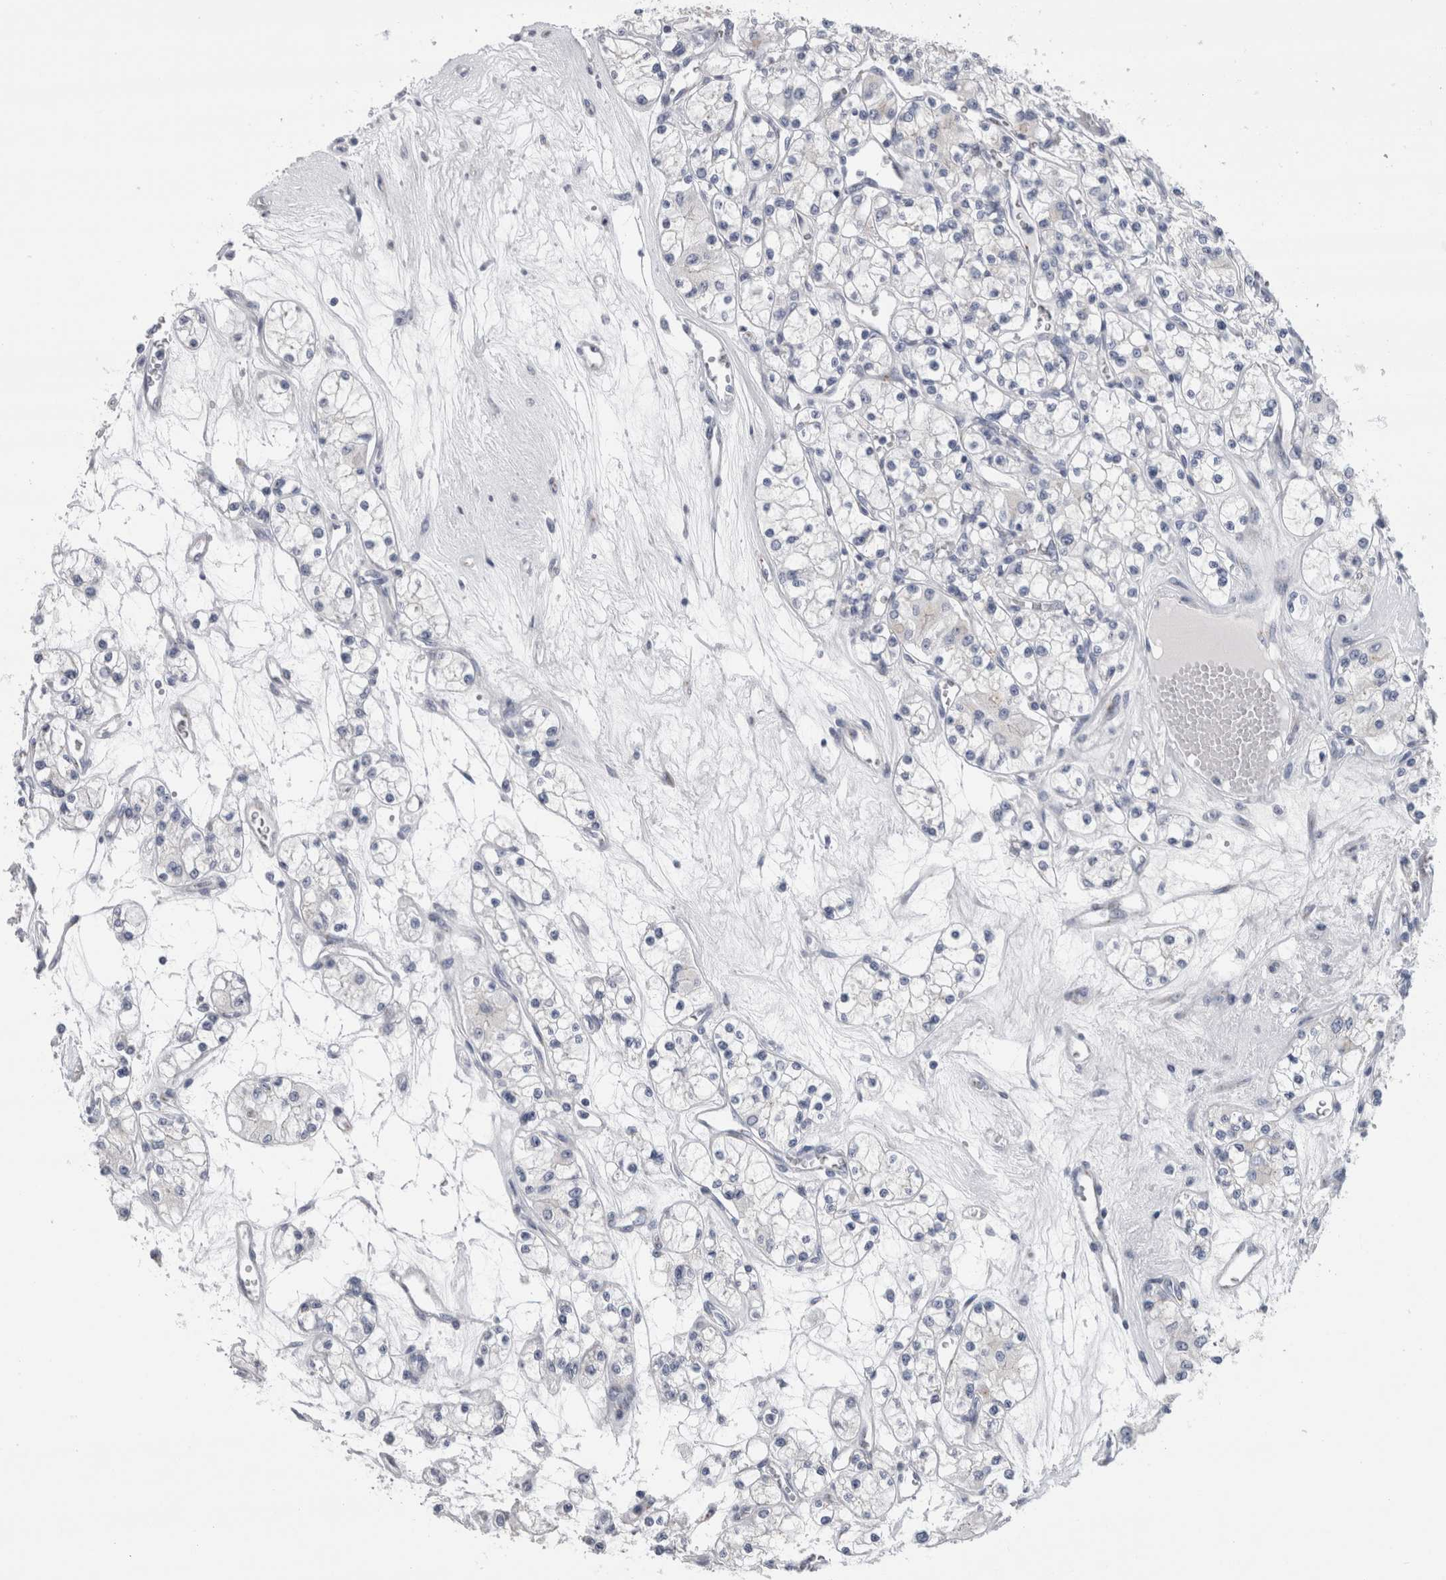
{"staining": {"intensity": "negative", "quantity": "none", "location": "none"}, "tissue": "renal cancer", "cell_type": "Tumor cells", "image_type": "cancer", "snomed": [{"axis": "morphology", "description": "Adenocarcinoma, NOS"}, {"axis": "topography", "description": "Kidney"}], "caption": "This is an IHC micrograph of adenocarcinoma (renal). There is no positivity in tumor cells.", "gene": "AKAP9", "patient": {"sex": "female", "age": 59}}